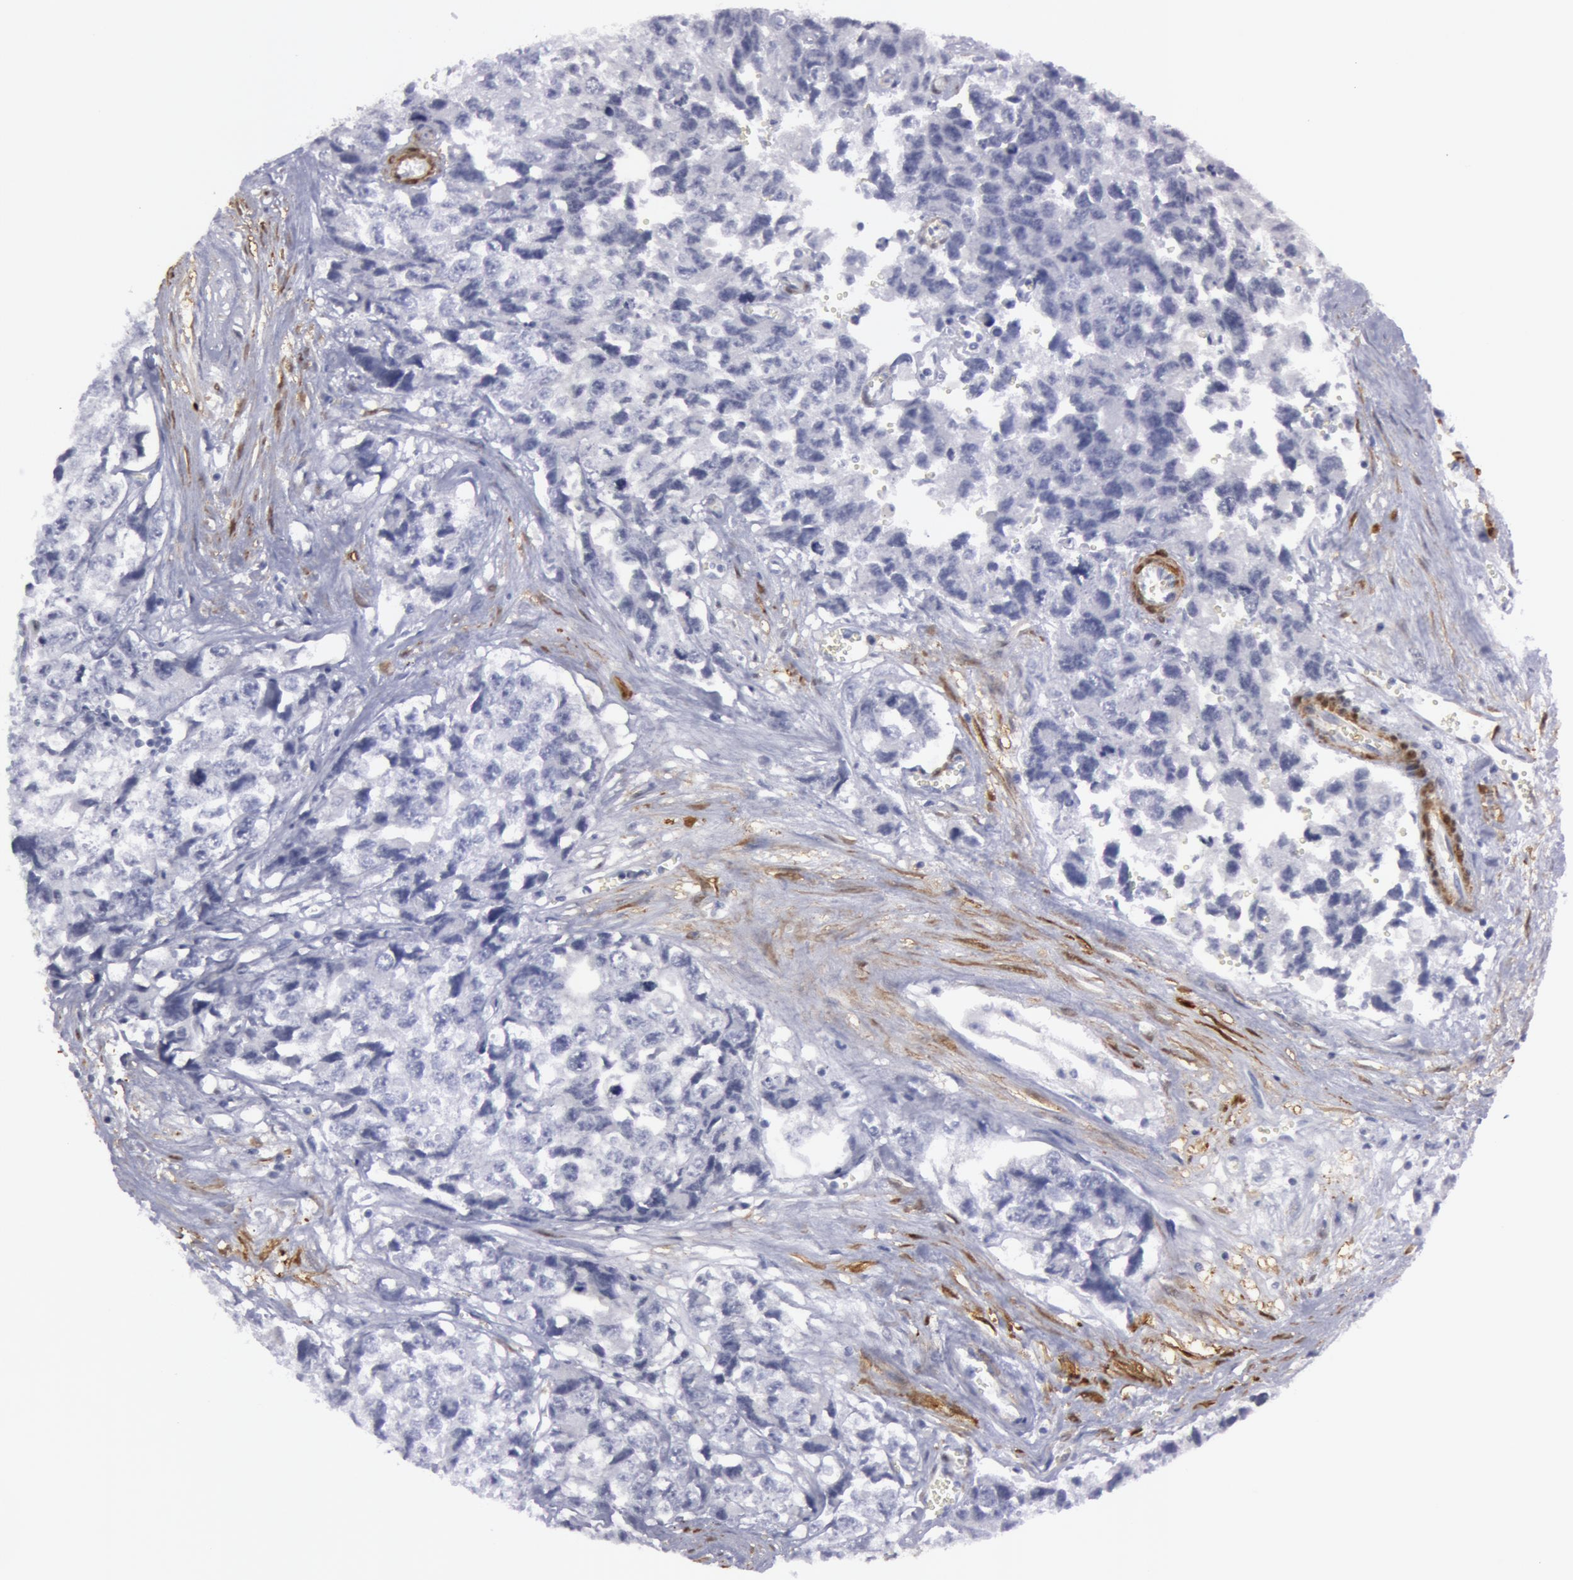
{"staining": {"intensity": "negative", "quantity": "none", "location": "none"}, "tissue": "testis cancer", "cell_type": "Tumor cells", "image_type": "cancer", "snomed": [{"axis": "morphology", "description": "Carcinoma, Embryonal, NOS"}, {"axis": "topography", "description": "Testis"}], "caption": "Embryonal carcinoma (testis) was stained to show a protein in brown. There is no significant positivity in tumor cells.", "gene": "TAGLN", "patient": {"sex": "male", "age": 31}}